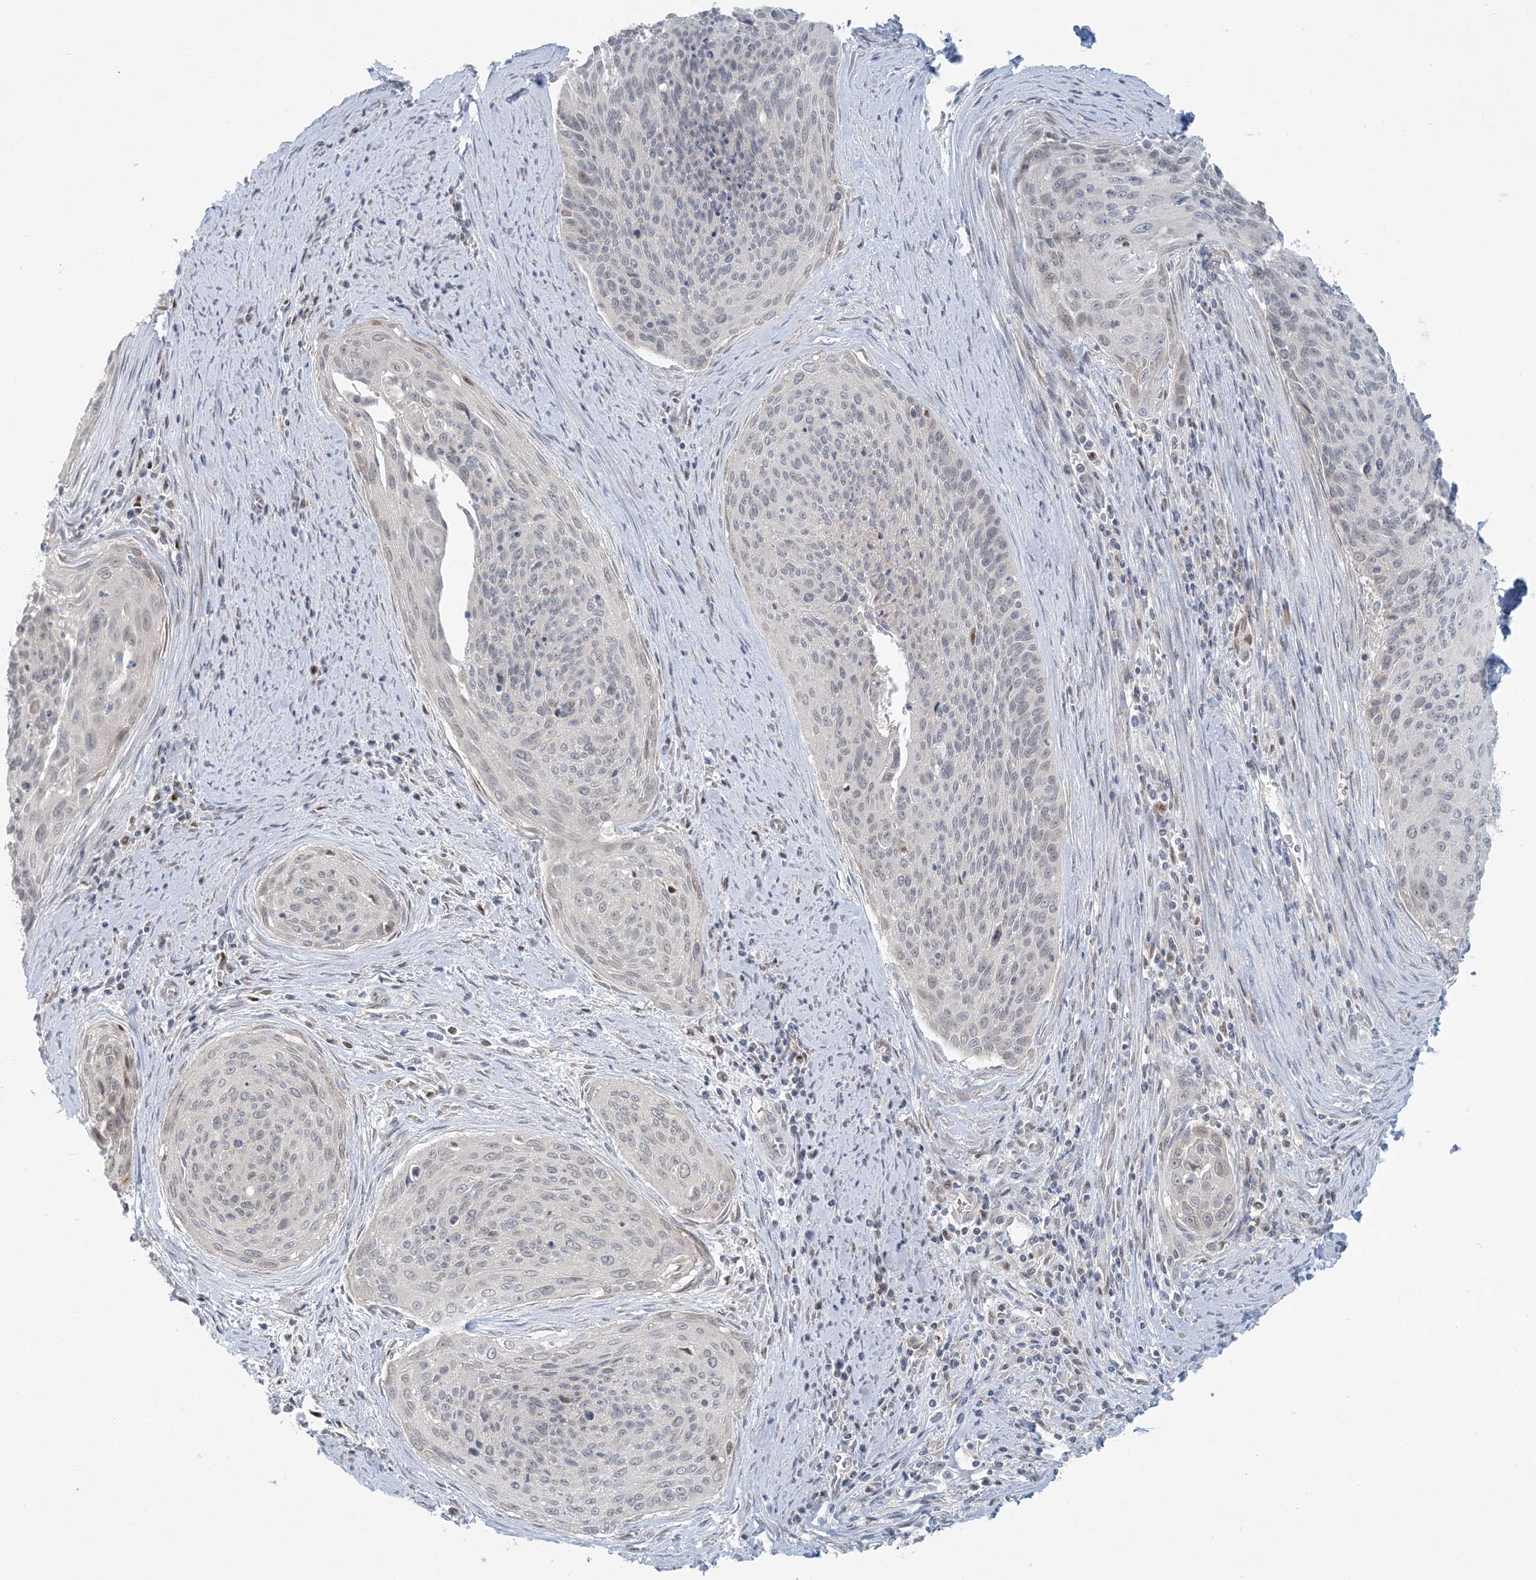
{"staining": {"intensity": "negative", "quantity": "none", "location": "none"}, "tissue": "cervical cancer", "cell_type": "Tumor cells", "image_type": "cancer", "snomed": [{"axis": "morphology", "description": "Squamous cell carcinoma, NOS"}, {"axis": "topography", "description": "Cervix"}], "caption": "Tumor cells show no significant protein positivity in cervical cancer (squamous cell carcinoma).", "gene": "CTDNEP1", "patient": {"sex": "female", "age": 55}}